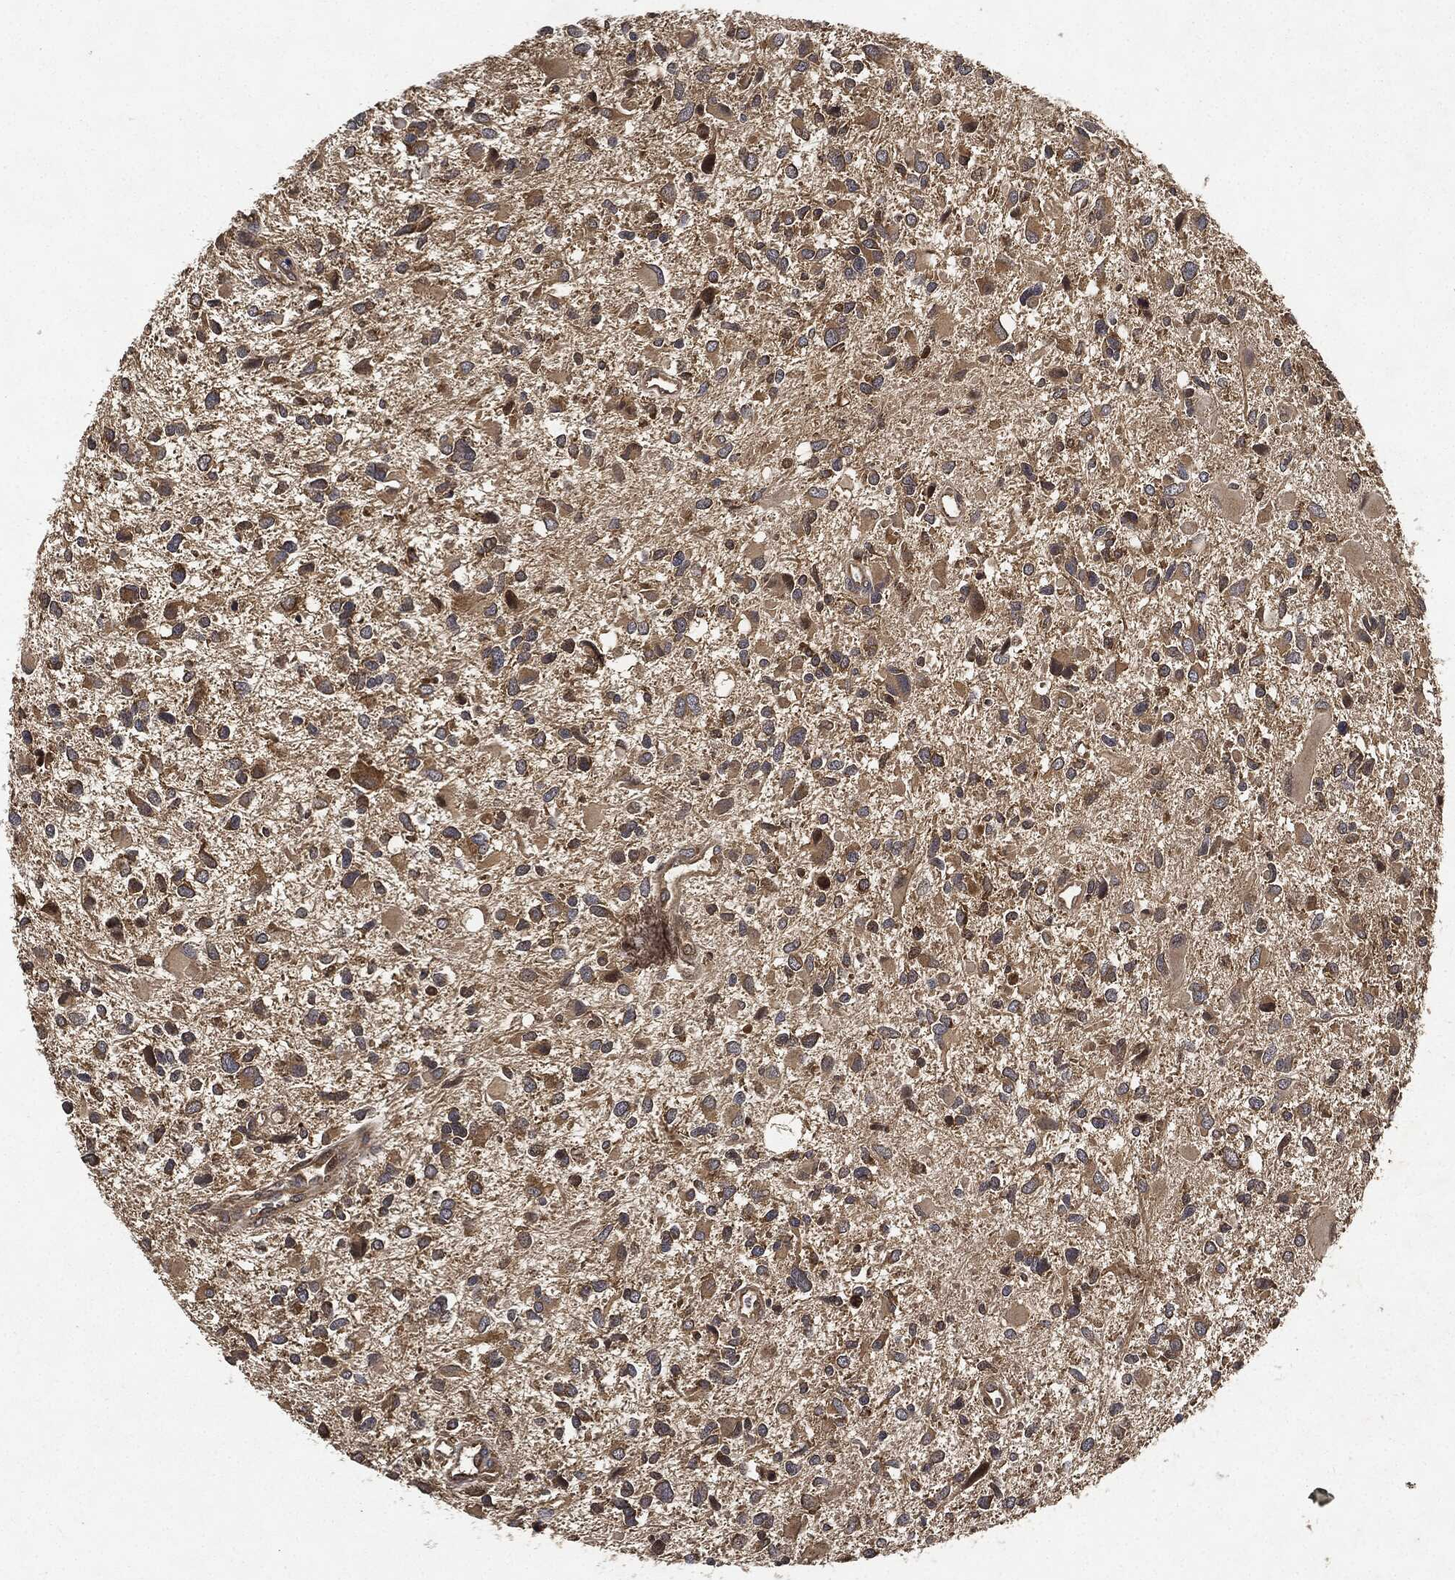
{"staining": {"intensity": "weak", "quantity": ">75%", "location": "cytoplasmic/membranous"}, "tissue": "glioma", "cell_type": "Tumor cells", "image_type": "cancer", "snomed": [{"axis": "morphology", "description": "Glioma, malignant, Low grade"}, {"axis": "topography", "description": "Brain"}], "caption": "Brown immunohistochemical staining in human malignant glioma (low-grade) displays weak cytoplasmic/membranous positivity in approximately >75% of tumor cells.", "gene": "MLST8", "patient": {"sex": "female", "age": 32}}